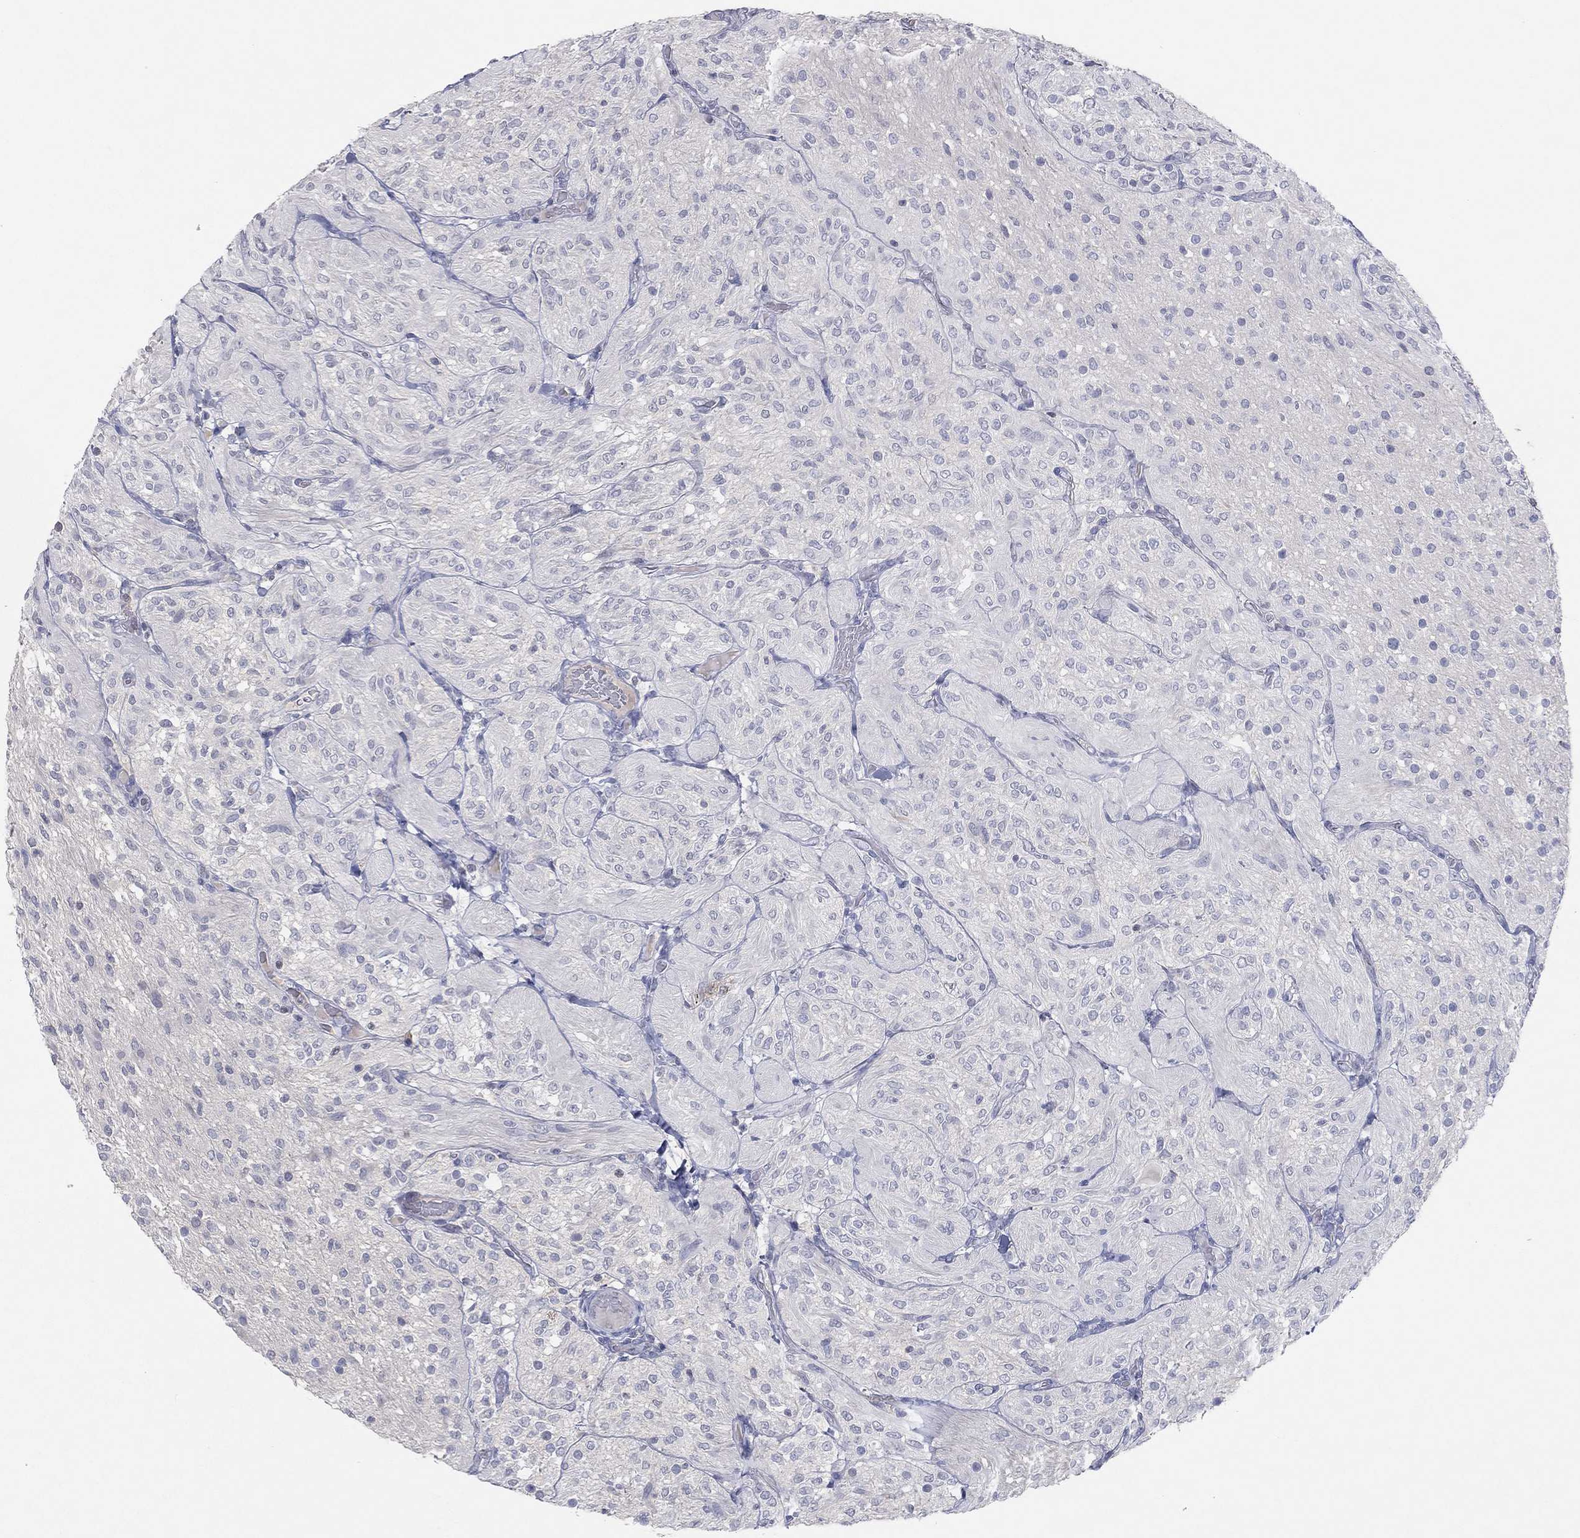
{"staining": {"intensity": "negative", "quantity": "none", "location": "none"}, "tissue": "glioma", "cell_type": "Tumor cells", "image_type": "cancer", "snomed": [{"axis": "morphology", "description": "Glioma, malignant, Low grade"}, {"axis": "topography", "description": "Brain"}], "caption": "Tumor cells are negative for protein expression in human malignant glioma (low-grade).", "gene": "CPT1B", "patient": {"sex": "male", "age": 3}}